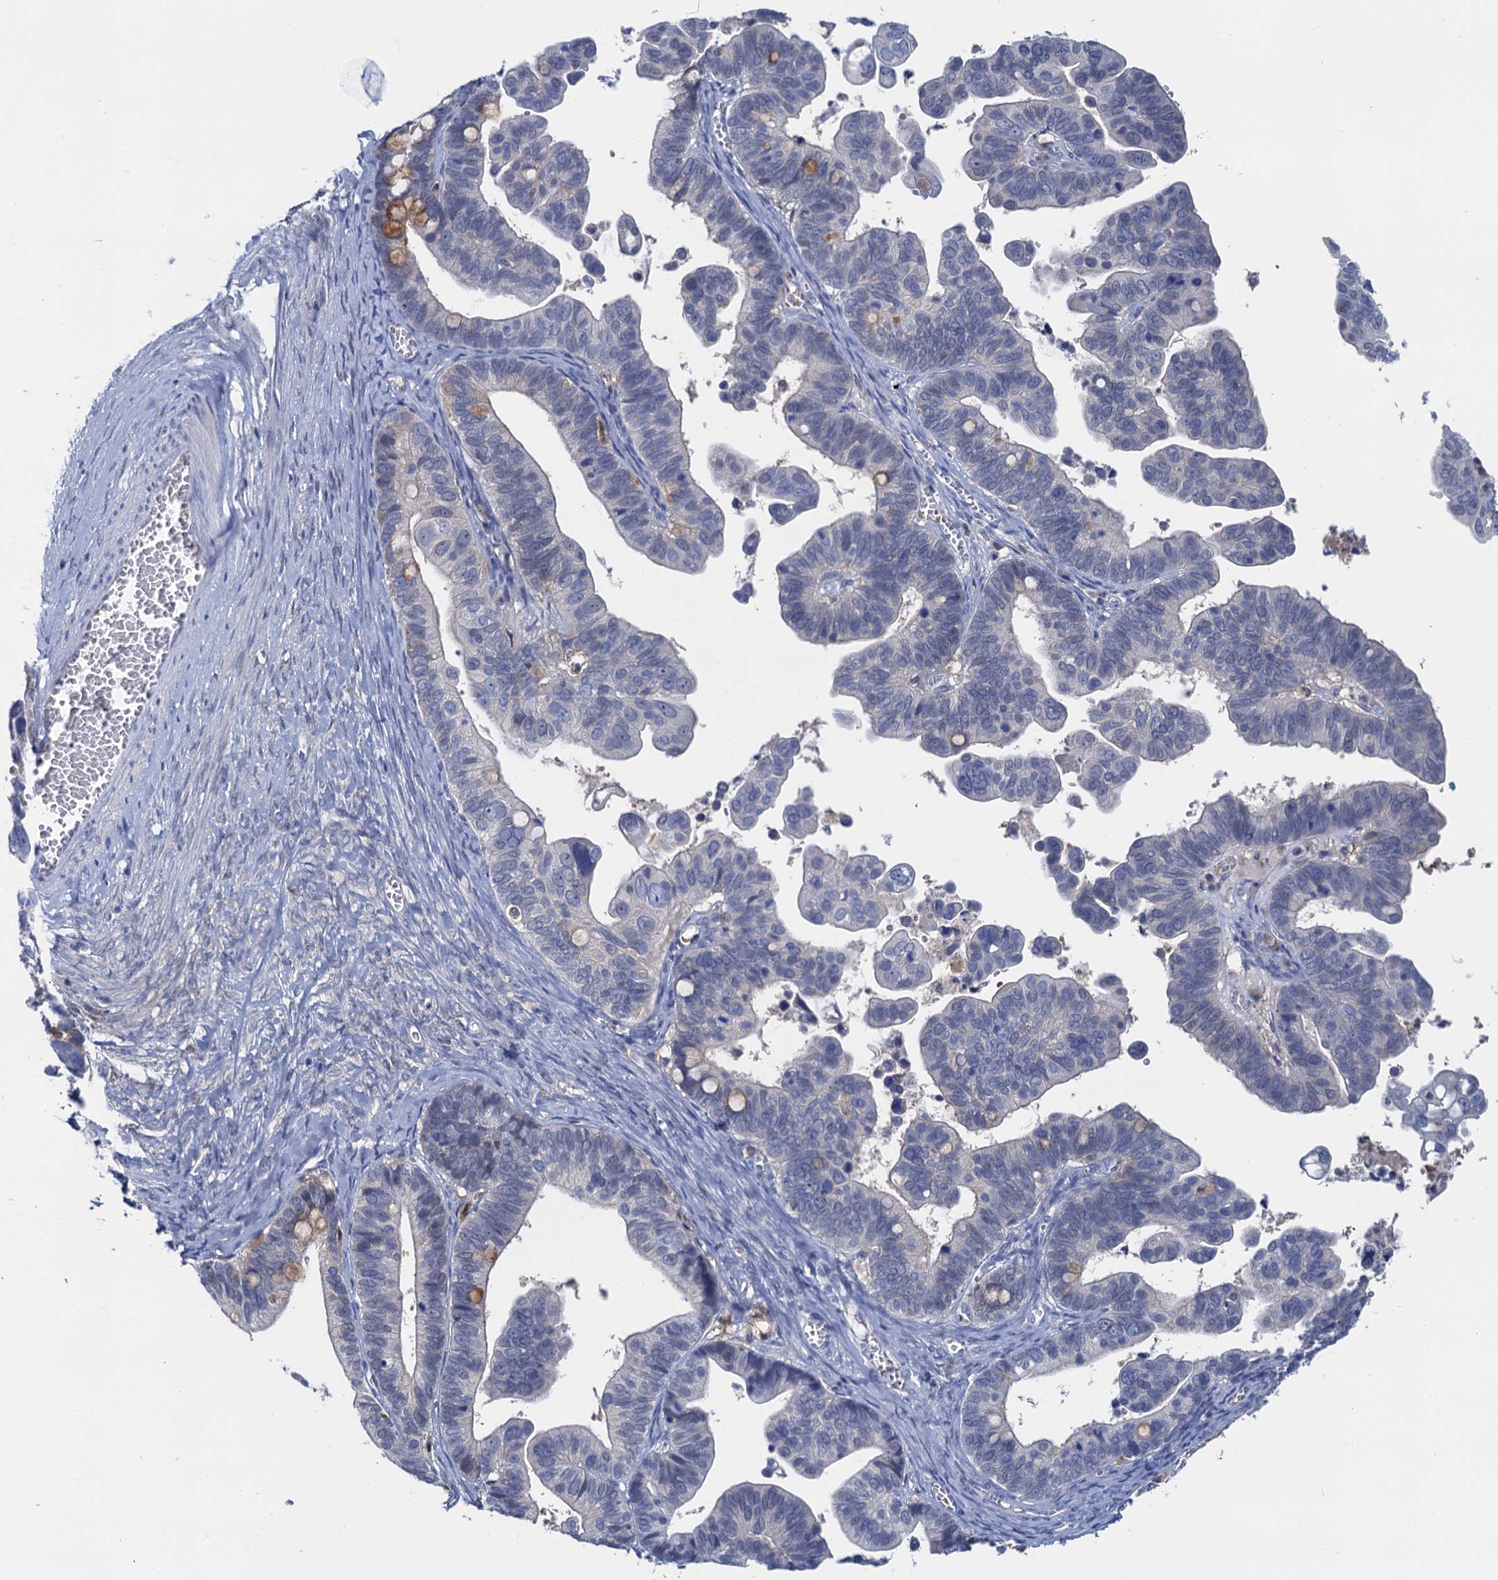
{"staining": {"intensity": "negative", "quantity": "none", "location": "none"}, "tissue": "ovarian cancer", "cell_type": "Tumor cells", "image_type": "cancer", "snomed": [{"axis": "morphology", "description": "Cystadenocarcinoma, serous, NOS"}, {"axis": "topography", "description": "Ovary"}], "caption": "The immunohistochemistry image has no significant expression in tumor cells of ovarian cancer tissue.", "gene": "FAH", "patient": {"sex": "female", "age": 56}}